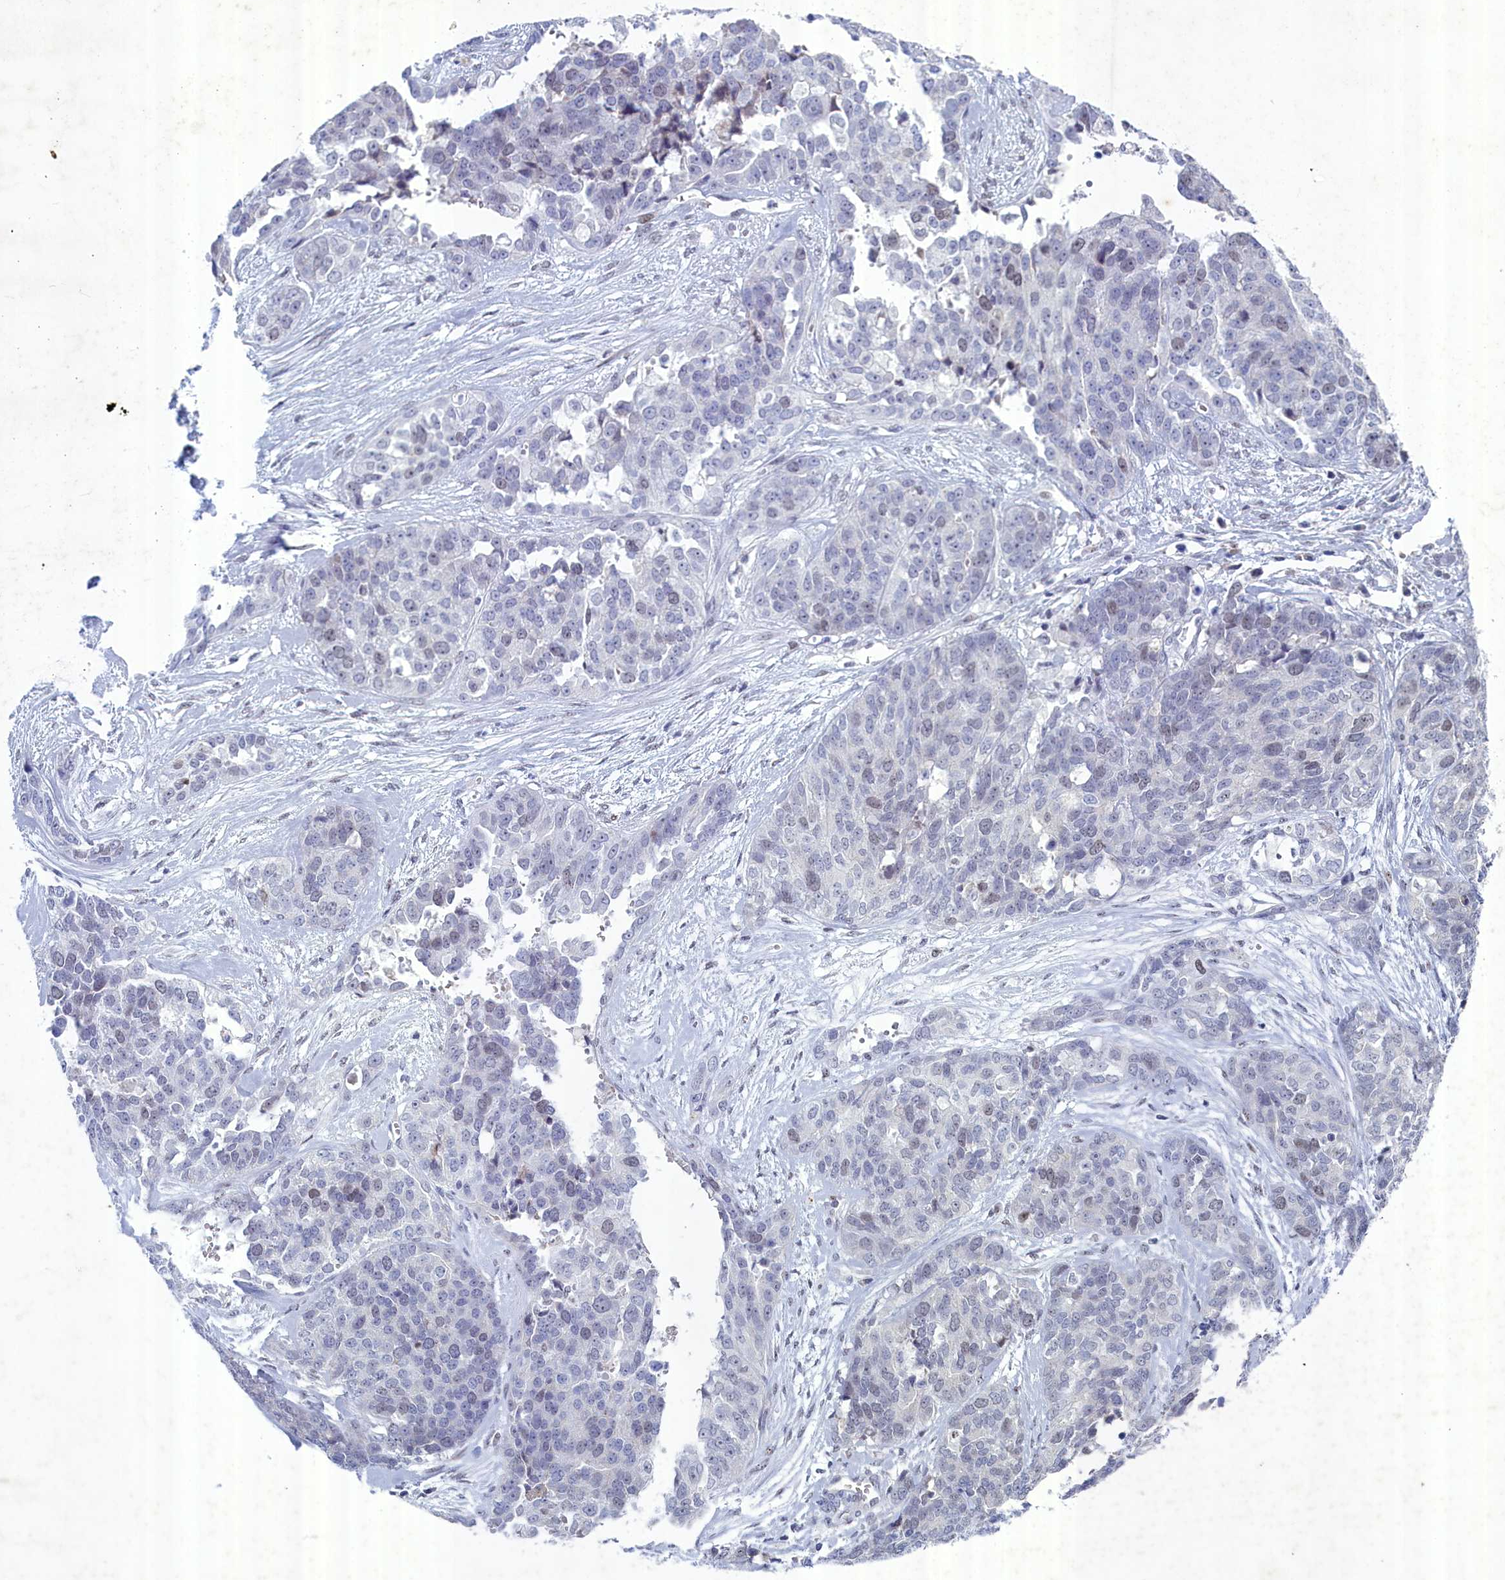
{"staining": {"intensity": "weak", "quantity": "<25%", "location": "nuclear"}, "tissue": "ovarian cancer", "cell_type": "Tumor cells", "image_type": "cancer", "snomed": [{"axis": "morphology", "description": "Cystadenocarcinoma, serous, NOS"}, {"axis": "topography", "description": "Ovary"}], "caption": "This is an IHC histopathology image of ovarian serous cystadenocarcinoma. There is no expression in tumor cells.", "gene": "WDR76", "patient": {"sex": "female", "age": 44}}